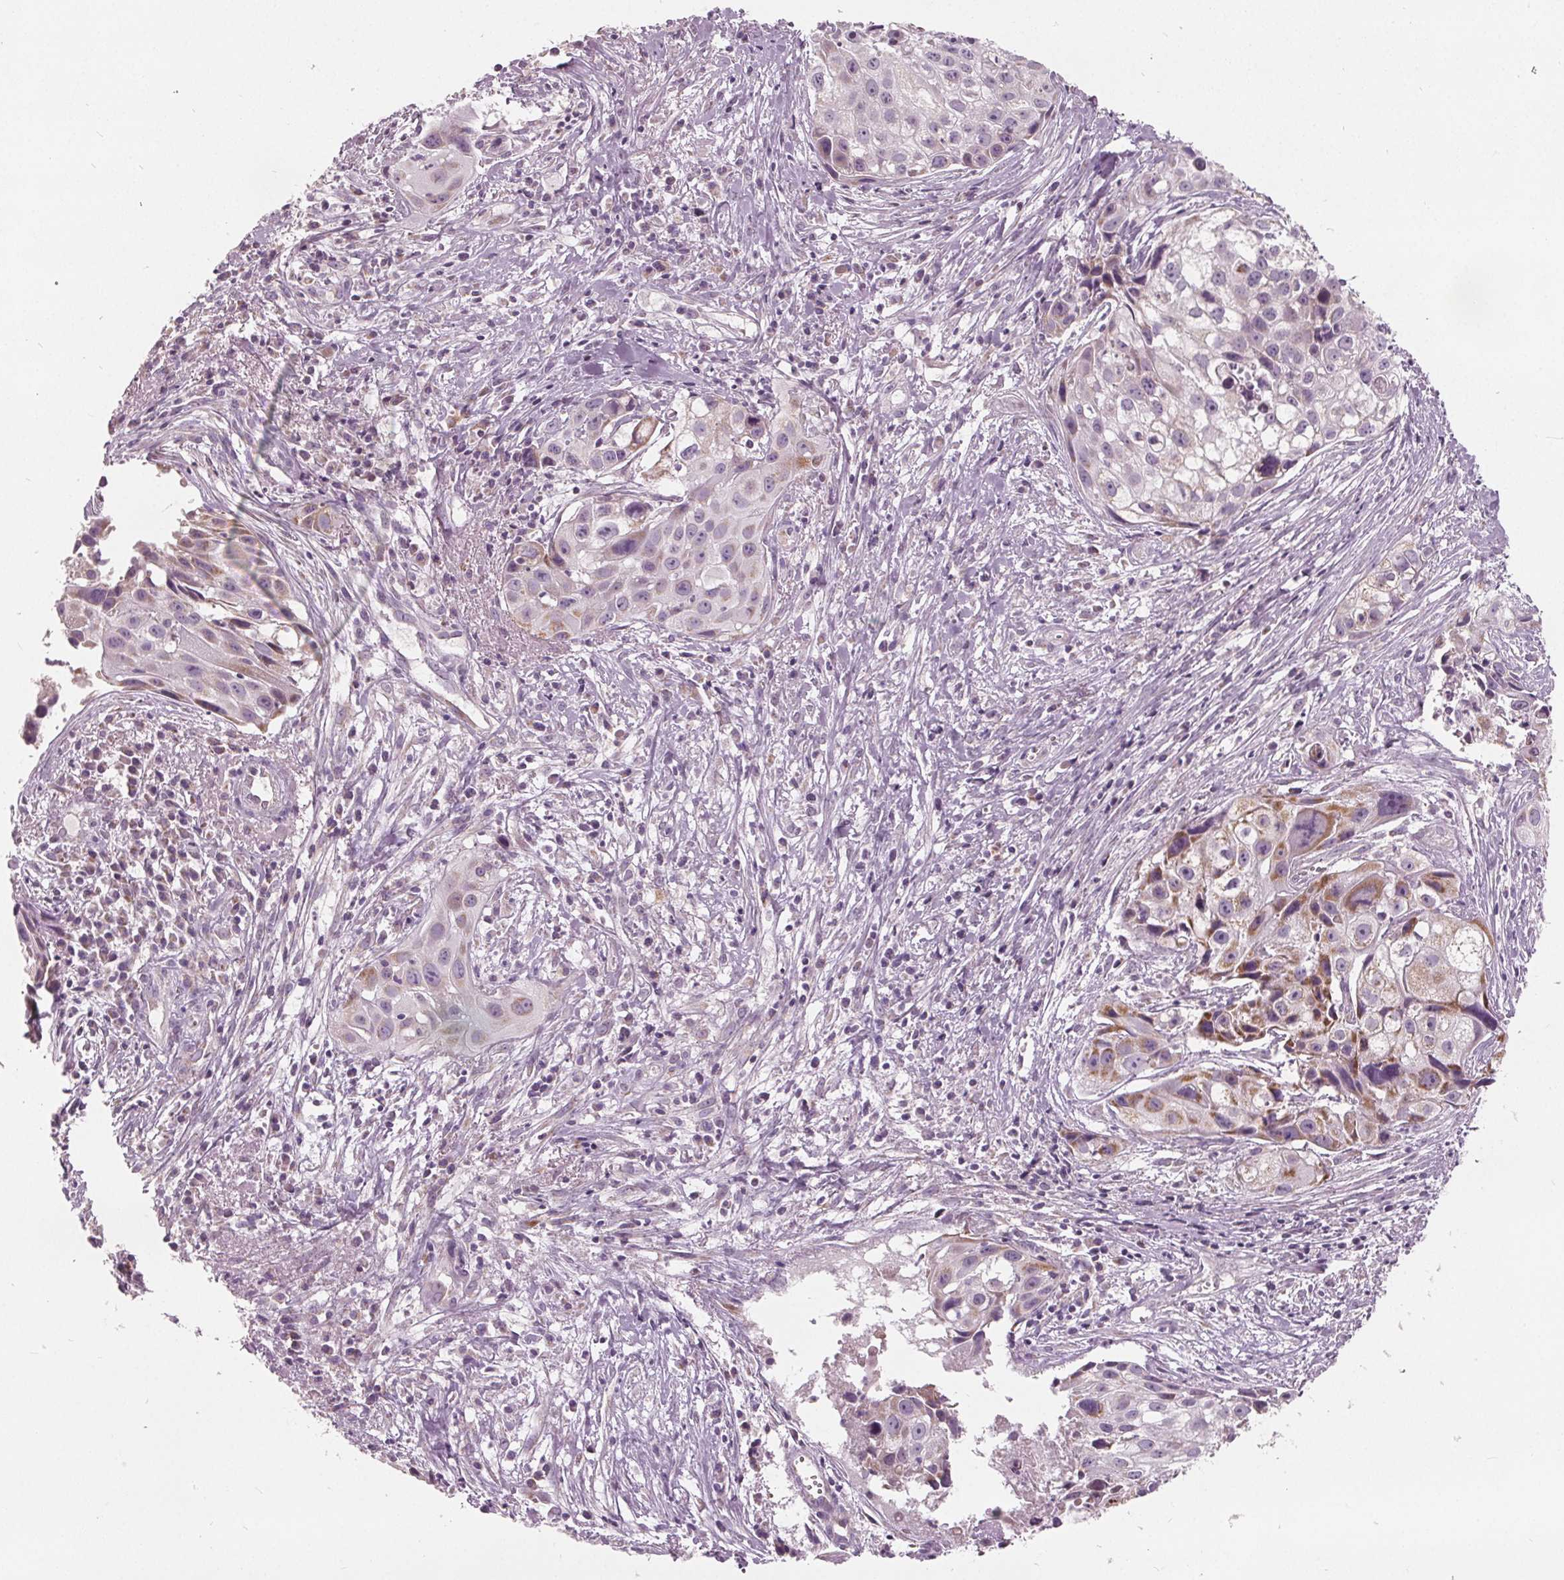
{"staining": {"intensity": "weak", "quantity": "25%-75%", "location": "cytoplasmic/membranous"}, "tissue": "cervical cancer", "cell_type": "Tumor cells", "image_type": "cancer", "snomed": [{"axis": "morphology", "description": "Squamous cell carcinoma, NOS"}, {"axis": "topography", "description": "Cervix"}], "caption": "Protein expression analysis of cervical cancer exhibits weak cytoplasmic/membranous positivity in approximately 25%-75% of tumor cells.", "gene": "ECI2", "patient": {"sex": "female", "age": 53}}